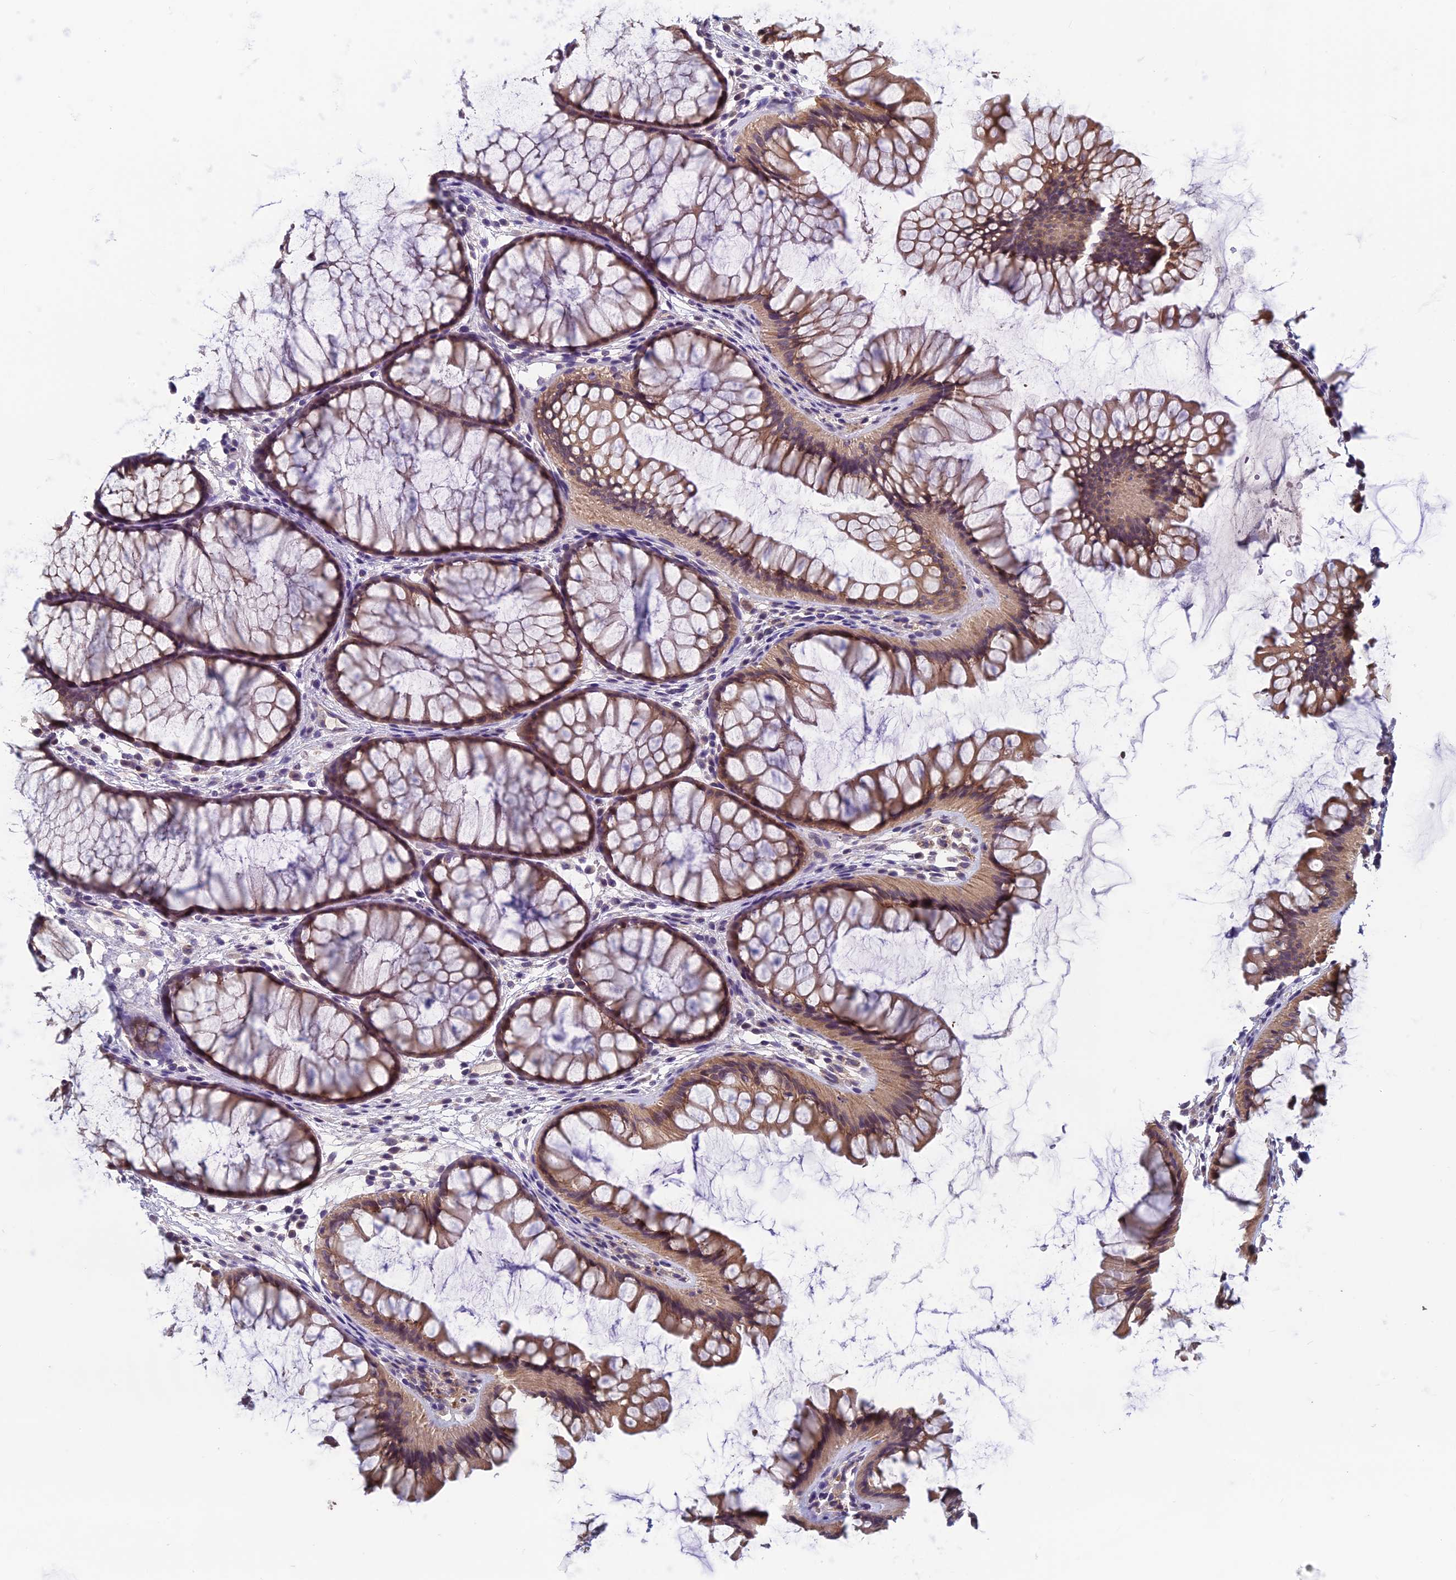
{"staining": {"intensity": "negative", "quantity": "none", "location": "none"}, "tissue": "colon", "cell_type": "Endothelial cells", "image_type": "normal", "snomed": [{"axis": "morphology", "description": "Normal tissue, NOS"}, {"axis": "topography", "description": "Colon"}], "caption": "Human colon stained for a protein using IHC demonstrates no expression in endothelial cells.", "gene": "HECA", "patient": {"sex": "female", "age": 82}}